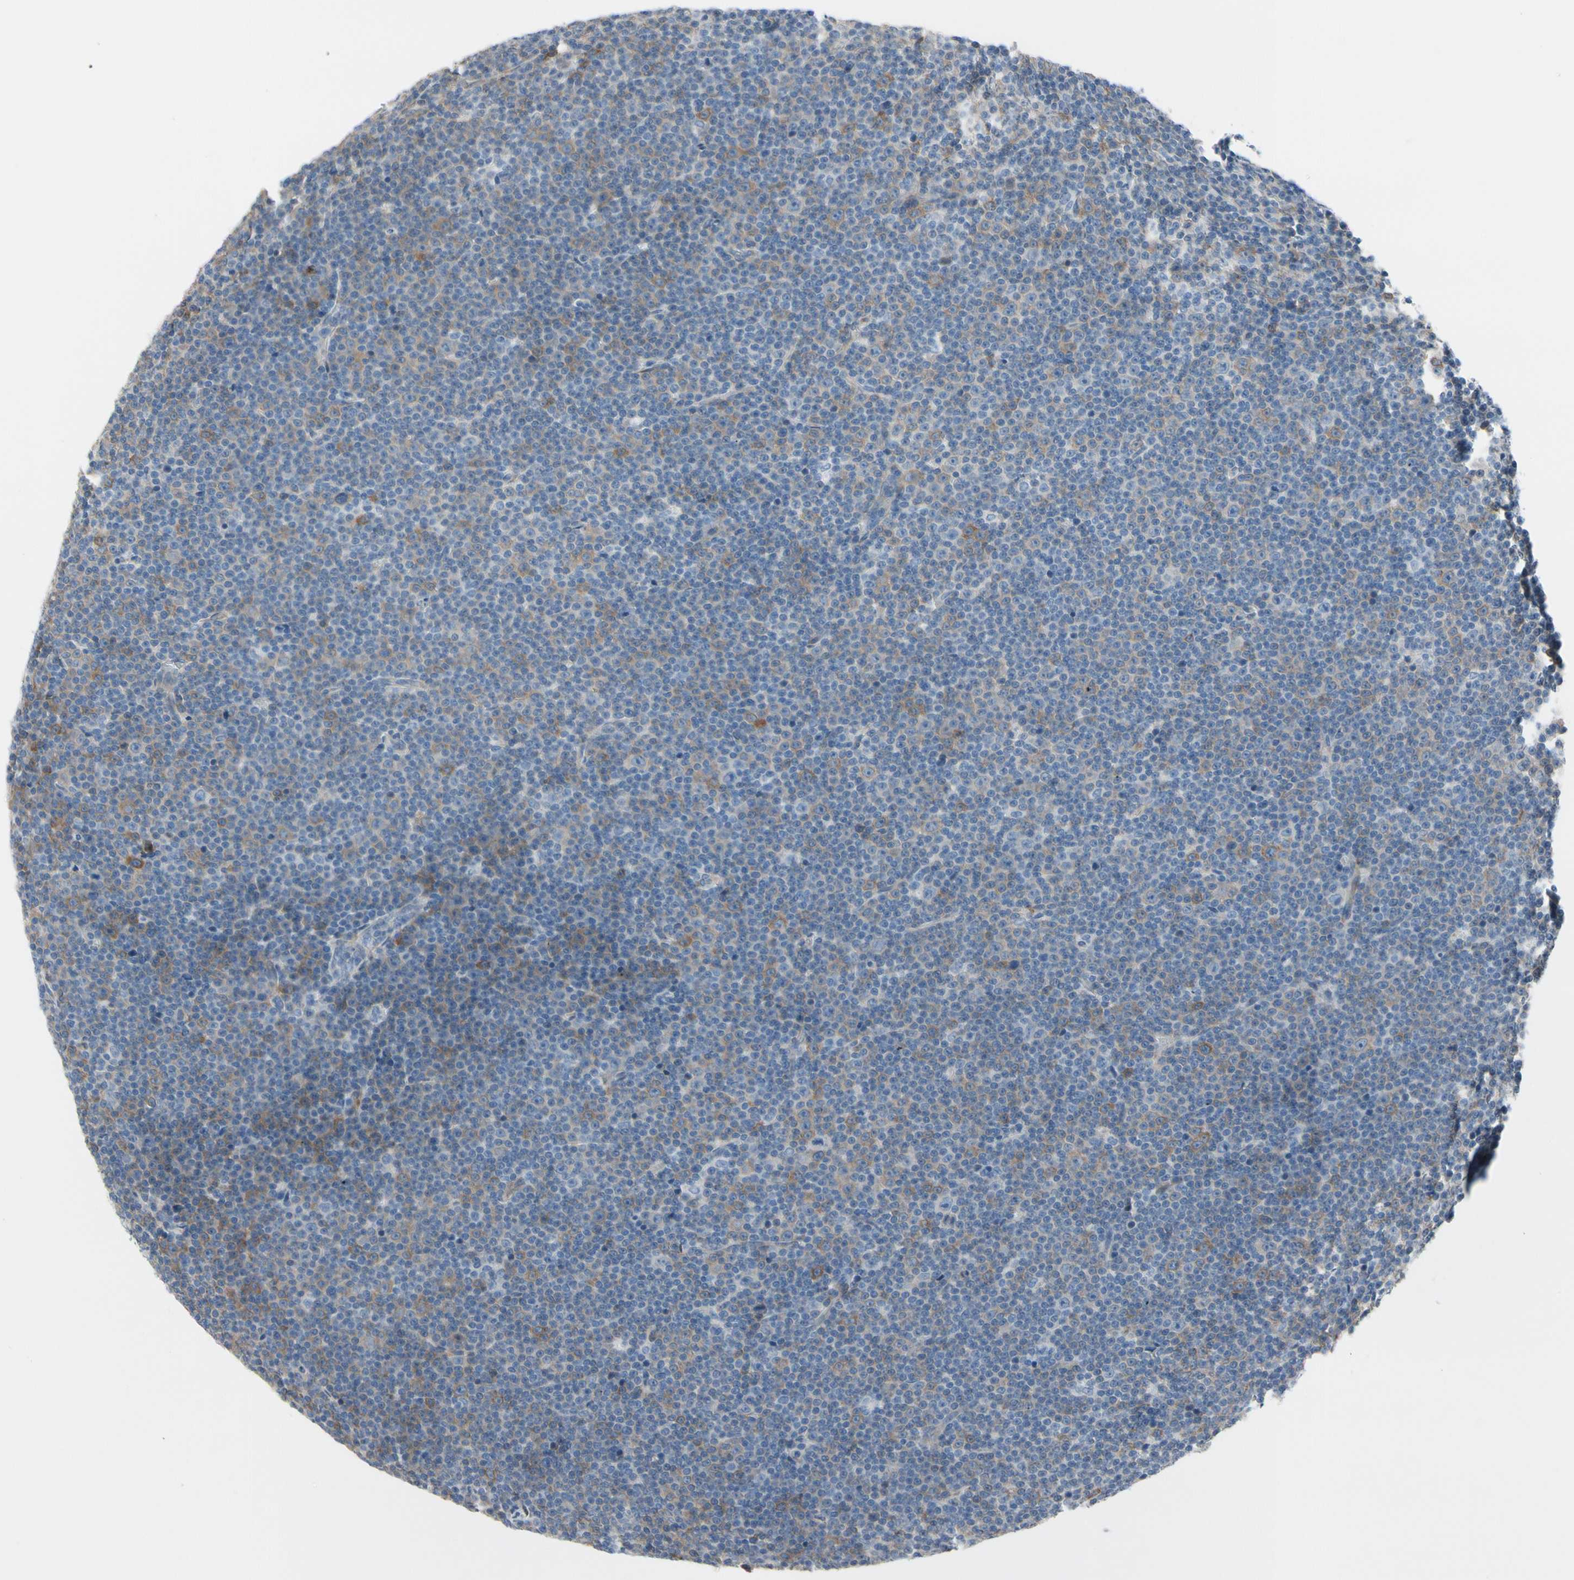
{"staining": {"intensity": "weak", "quantity": "<25%", "location": "cytoplasmic/membranous"}, "tissue": "lymphoma", "cell_type": "Tumor cells", "image_type": "cancer", "snomed": [{"axis": "morphology", "description": "Malignant lymphoma, non-Hodgkin's type, Low grade"}, {"axis": "topography", "description": "Lymph node"}], "caption": "This is a histopathology image of IHC staining of lymphoma, which shows no expression in tumor cells. (DAB immunohistochemistry with hematoxylin counter stain).", "gene": "MAP2", "patient": {"sex": "female", "age": 67}}